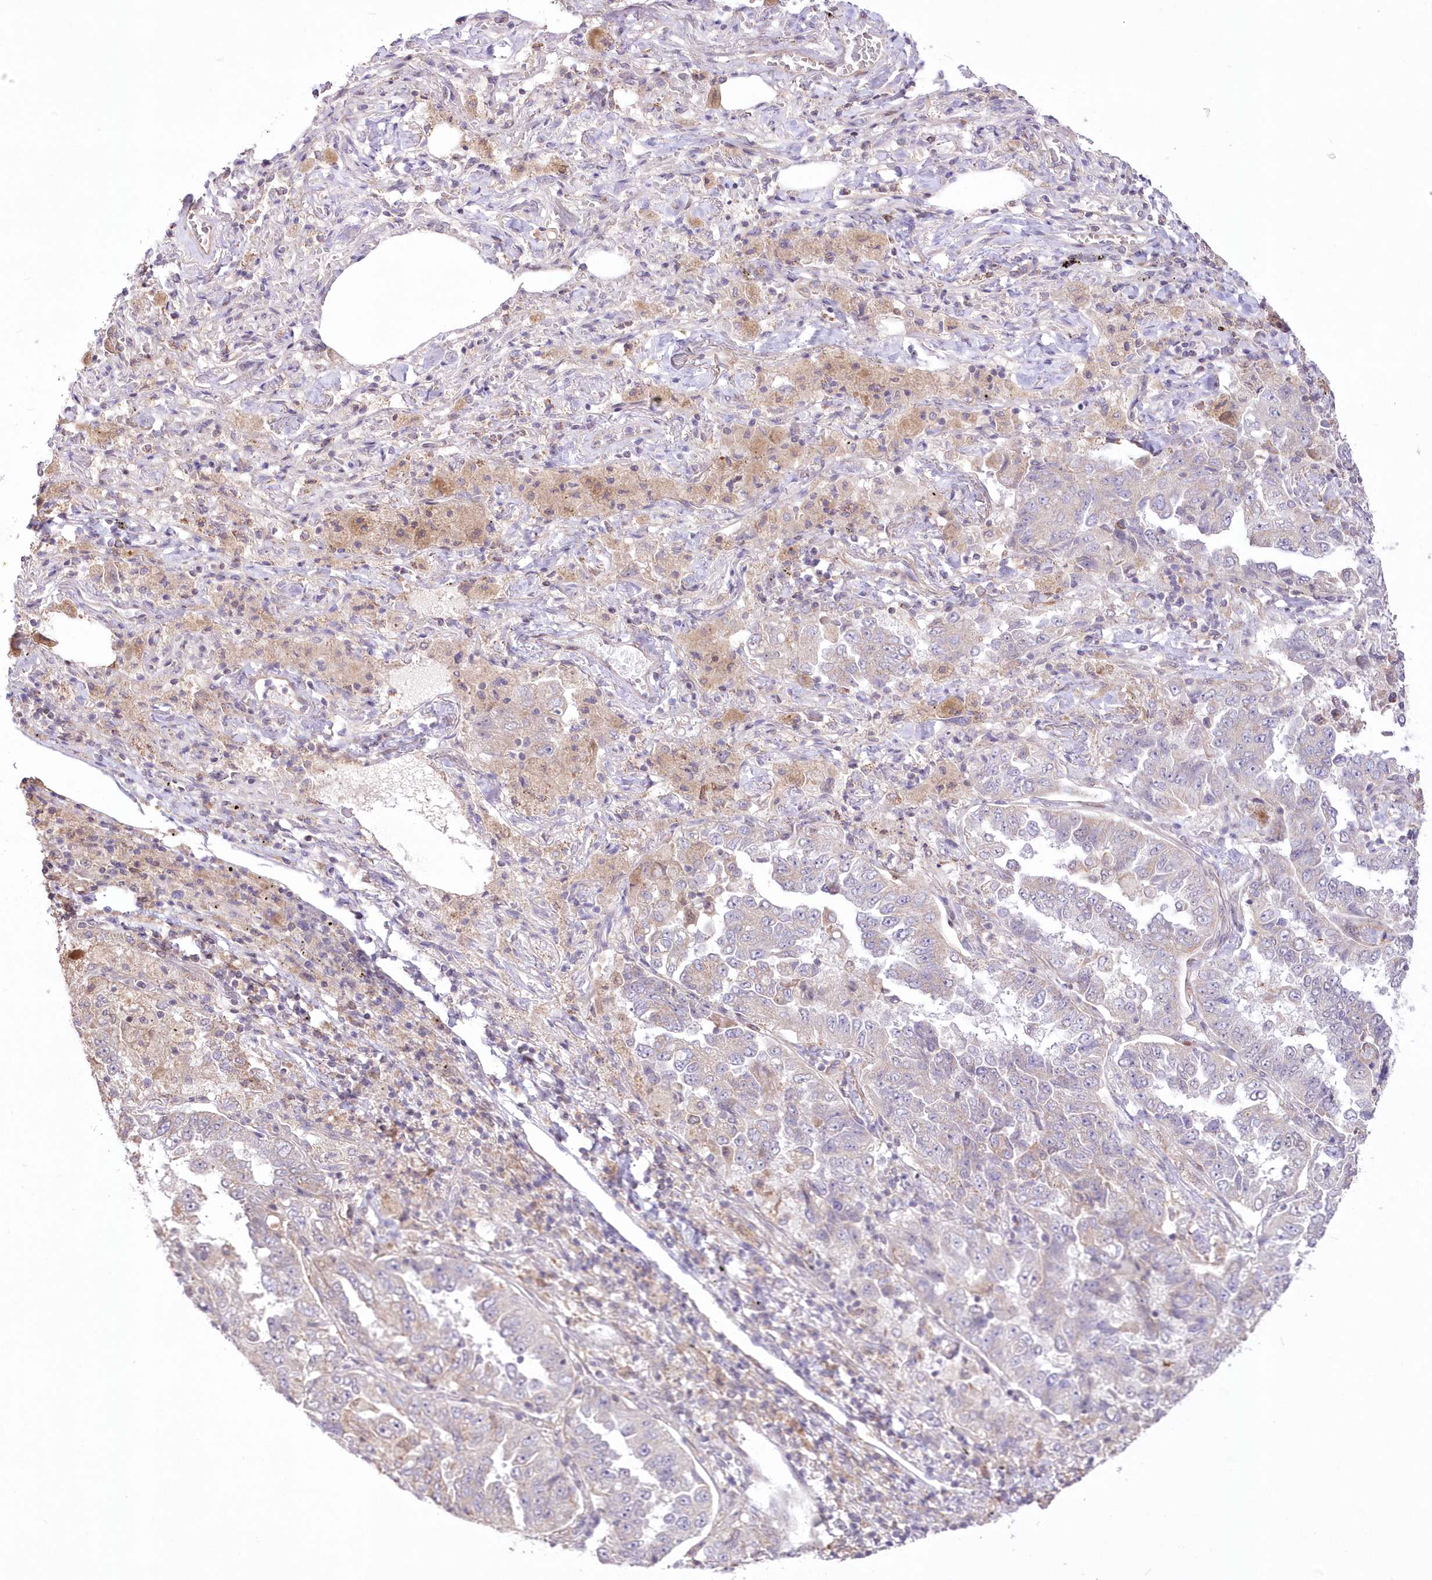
{"staining": {"intensity": "weak", "quantity": "<25%", "location": "cytoplasmic/membranous"}, "tissue": "lung cancer", "cell_type": "Tumor cells", "image_type": "cancer", "snomed": [{"axis": "morphology", "description": "Adenocarcinoma, NOS"}, {"axis": "topography", "description": "Lung"}], "caption": "The micrograph reveals no significant expression in tumor cells of adenocarcinoma (lung).", "gene": "FAM241B", "patient": {"sex": "female", "age": 51}}